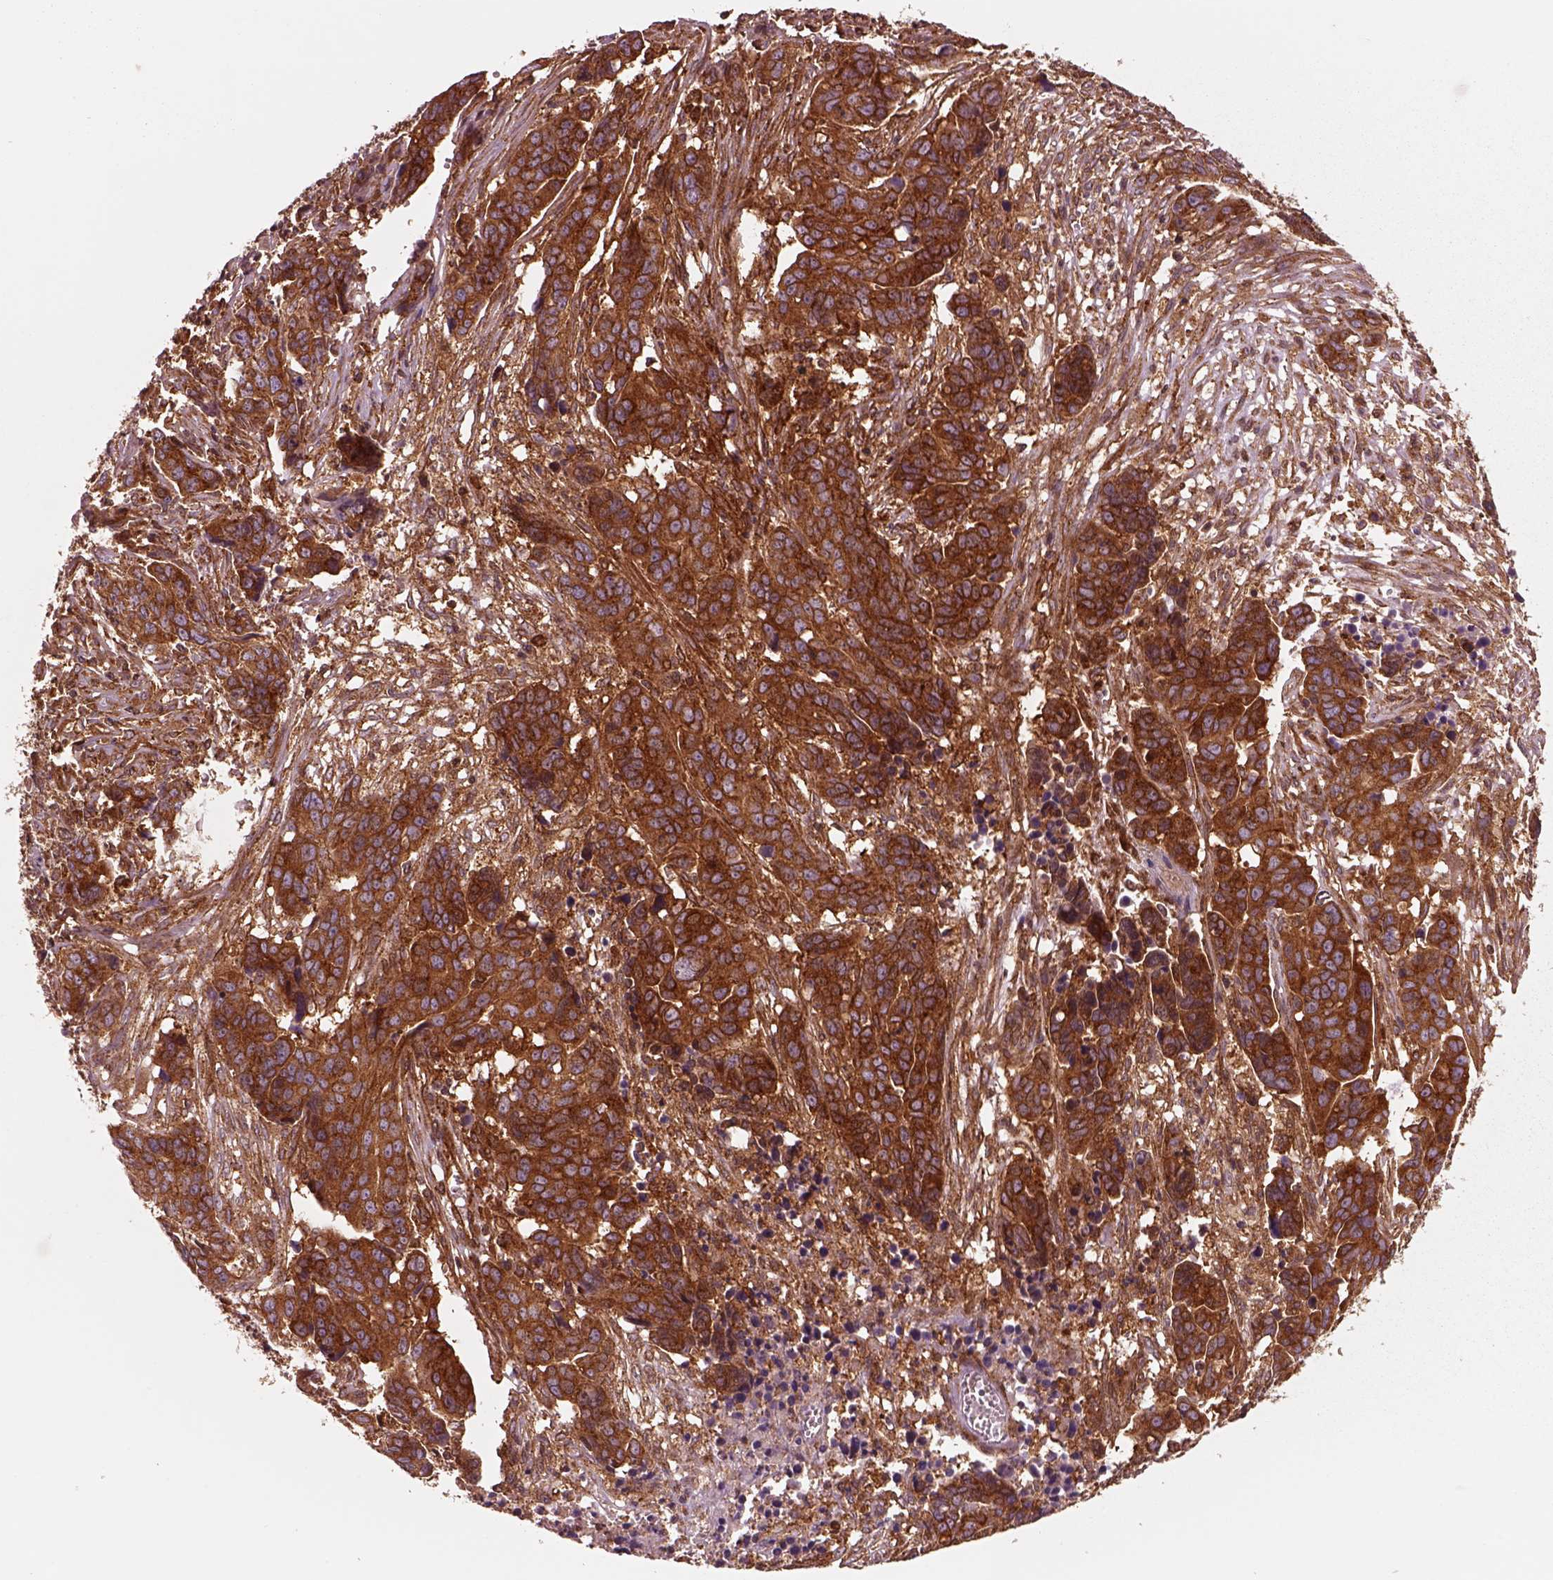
{"staining": {"intensity": "strong", "quantity": ">75%", "location": "cytoplasmic/membranous"}, "tissue": "ovarian cancer", "cell_type": "Tumor cells", "image_type": "cancer", "snomed": [{"axis": "morphology", "description": "Carcinoma, endometroid"}, {"axis": "topography", "description": "Ovary"}], "caption": "Endometroid carcinoma (ovarian) stained for a protein (brown) exhibits strong cytoplasmic/membranous positive staining in about >75% of tumor cells.", "gene": "WASHC2A", "patient": {"sex": "female", "age": 78}}